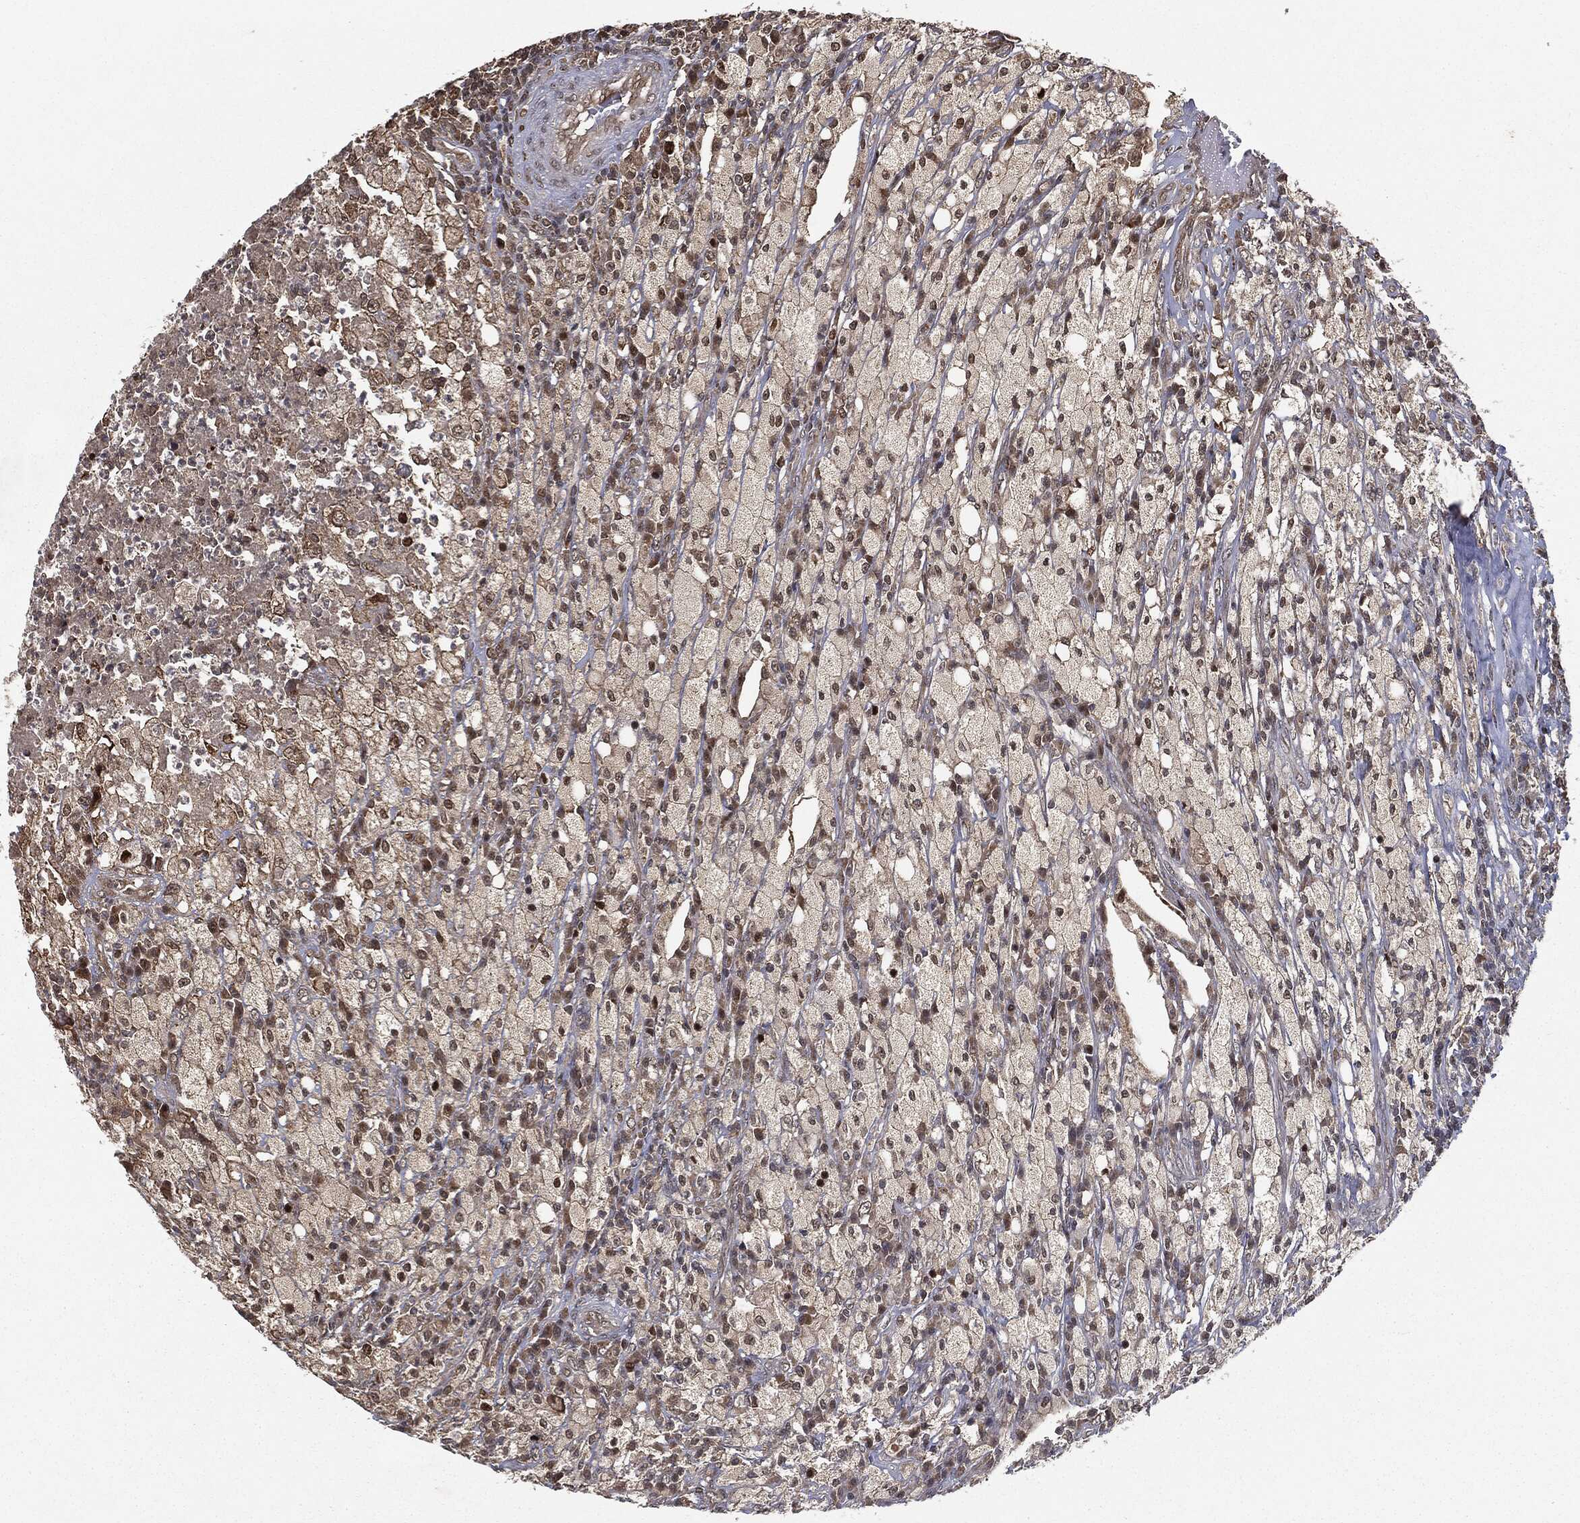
{"staining": {"intensity": "moderate", "quantity": "<25%", "location": "cytoplasmic/membranous,nuclear"}, "tissue": "testis cancer", "cell_type": "Tumor cells", "image_type": "cancer", "snomed": [{"axis": "morphology", "description": "Necrosis, NOS"}, {"axis": "morphology", "description": "Carcinoma, Embryonal, NOS"}, {"axis": "topography", "description": "Testis"}], "caption": "Protein expression analysis of human embryonal carcinoma (testis) reveals moderate cytoplasmic/membranous and nuclear expression in about <25% of tumor cells.", "gene": "ZNHIT6", "patient": {"sex": "male", "age": 19}}